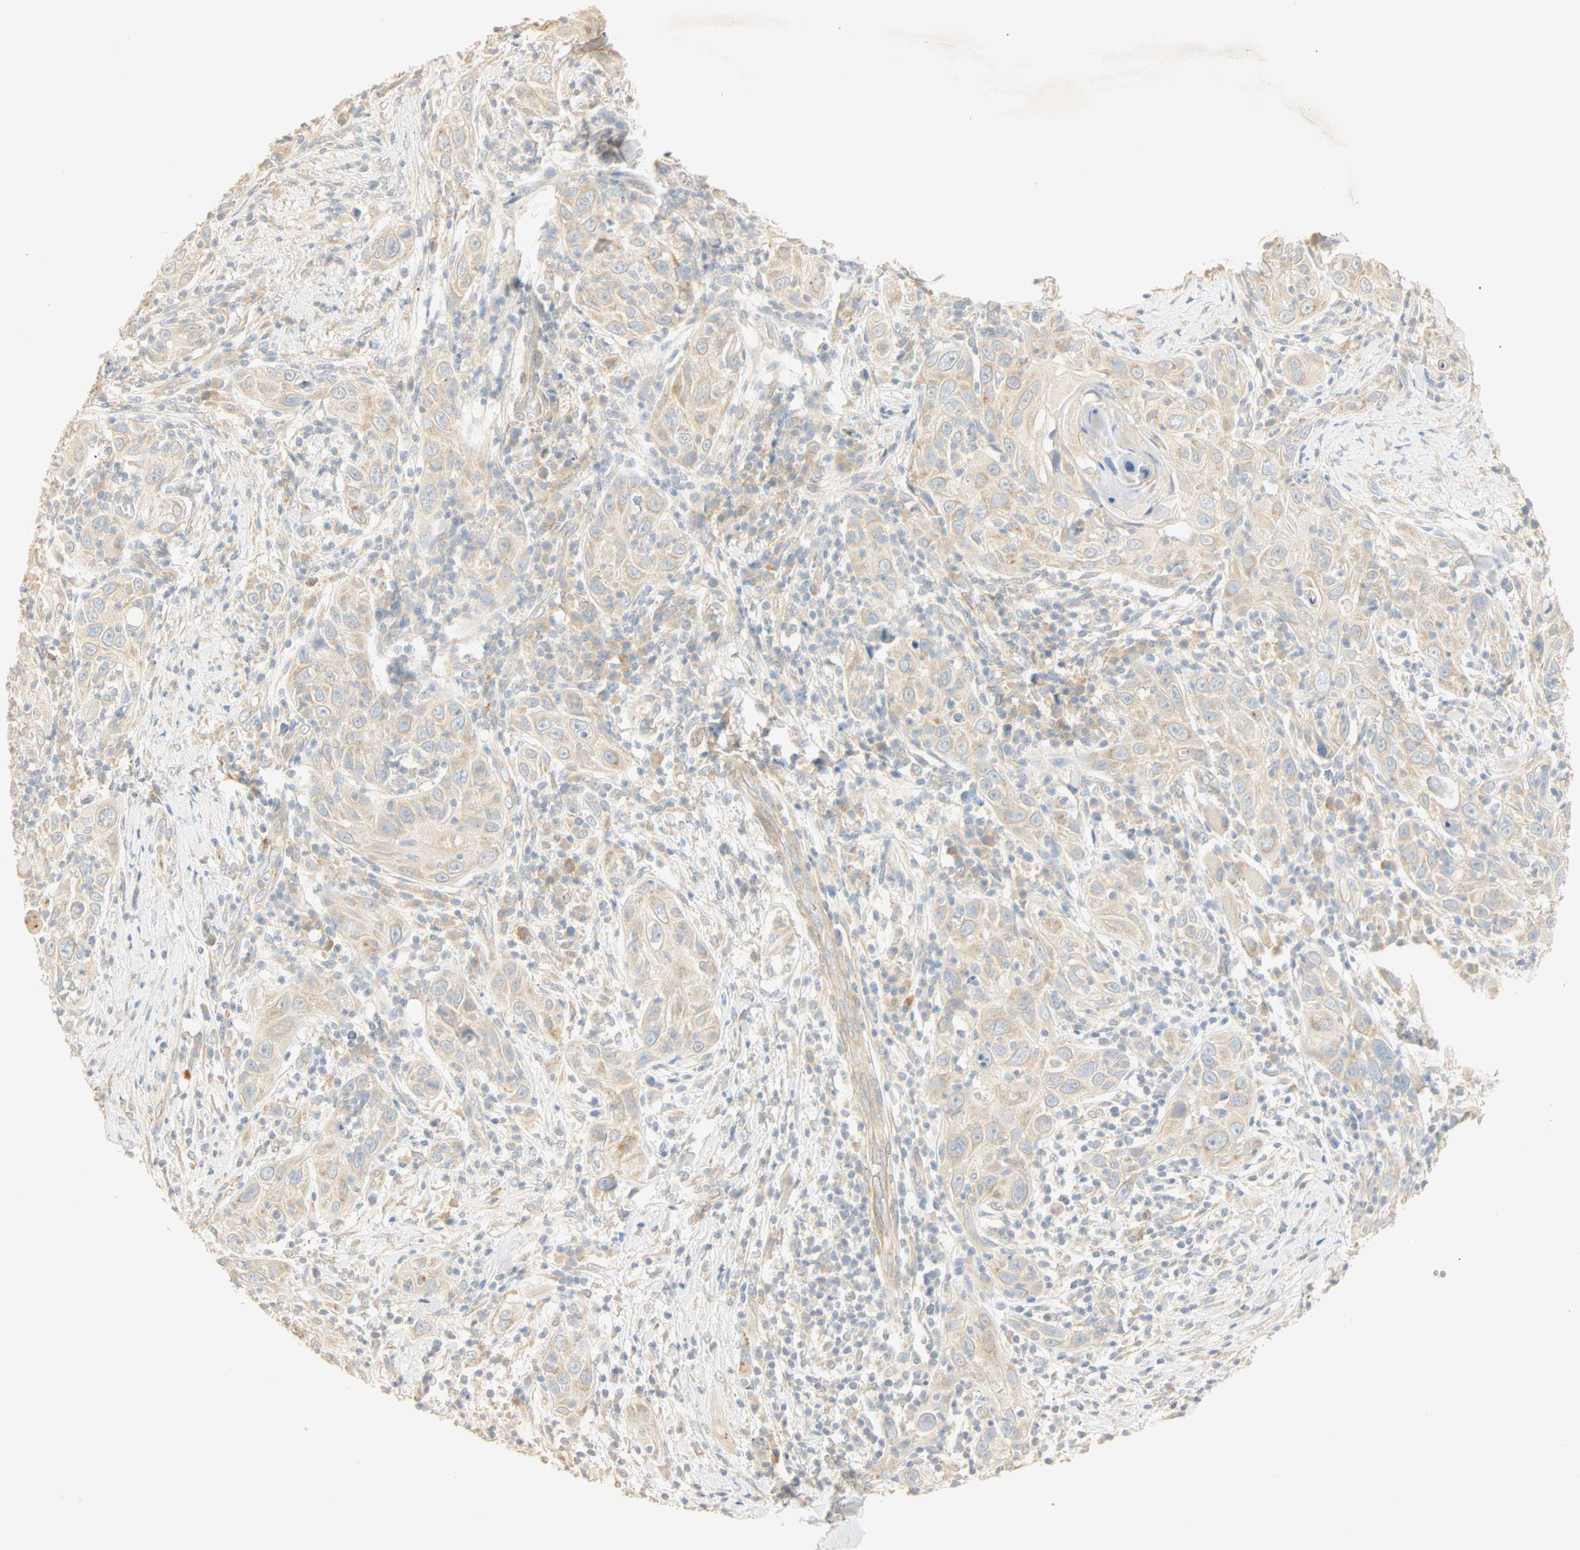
{"staining": {"intensity": "negative", "quantity": "none", "location": "none"}, "tissue": "skin cancer", "cell_type": "Tumor cells", "image_type": "cancer", "snomed": [{"axis": "morphology", "description": "Squamous cell carcinoma, NOS"}, {"axis": "topography", "description": "Skin"}], "caption": "DAB (3,3'-diaminobenzidine) immunohistochemical staining of skin squamous cell carcinoma demonstrates no significant positivity in tumor cells.", "gene": "SELENBP1", "patient": {"sex": "female", "age": 88}}